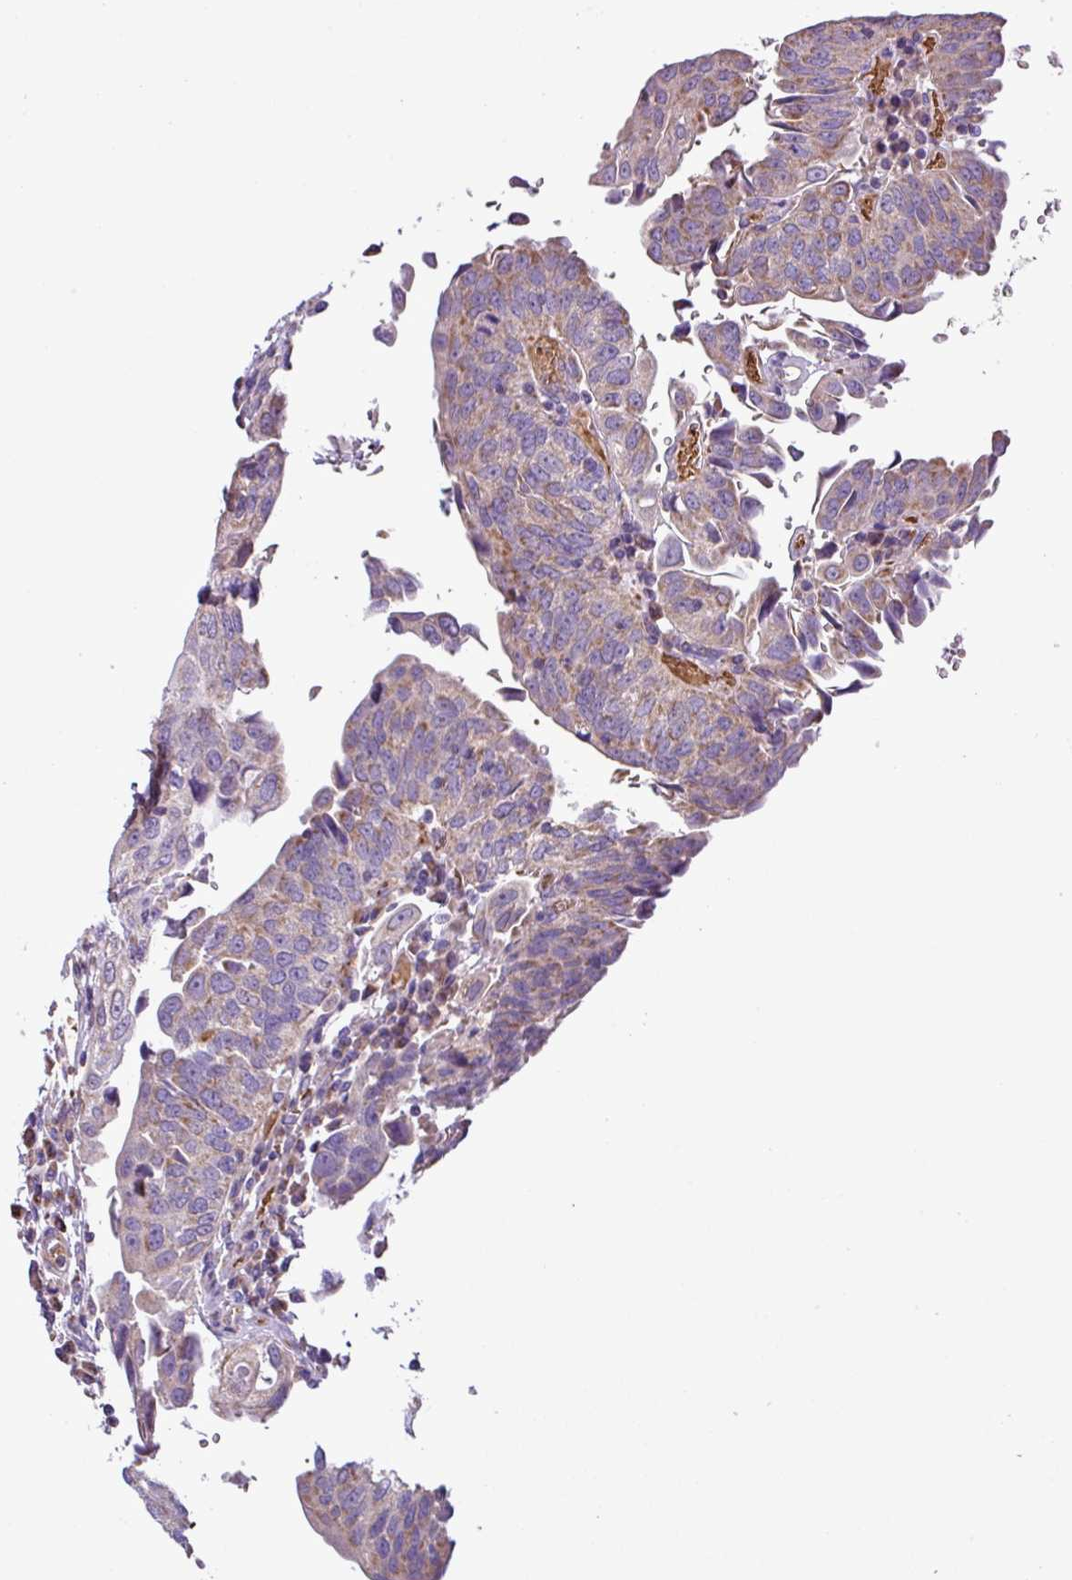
{"staining": {"intensity": "moderate", "quantity": ">75%", "location": "cytoplasmic/membranous"}, "tissue": "urothelial cancer", "cell_type": "Tumor cells", "image_type": "cancer", "snomed": [{"axis": "morphology", "description": "Urothelial carcinoma, High grade"}, {"axis": "topography", "description": "Urinary bladder"}], "caption": "Immunohistochemical staining of human urothelial cancer shows moderate cytoplasmic/membranous protein staining in about >75% of tumor cells. (DAB (3,3'-diaminobenzidine) IHC with brightfield microscopy, high magnification).", "gene": "FAM183A", "patient": {"sex": "female", "age": 80}}